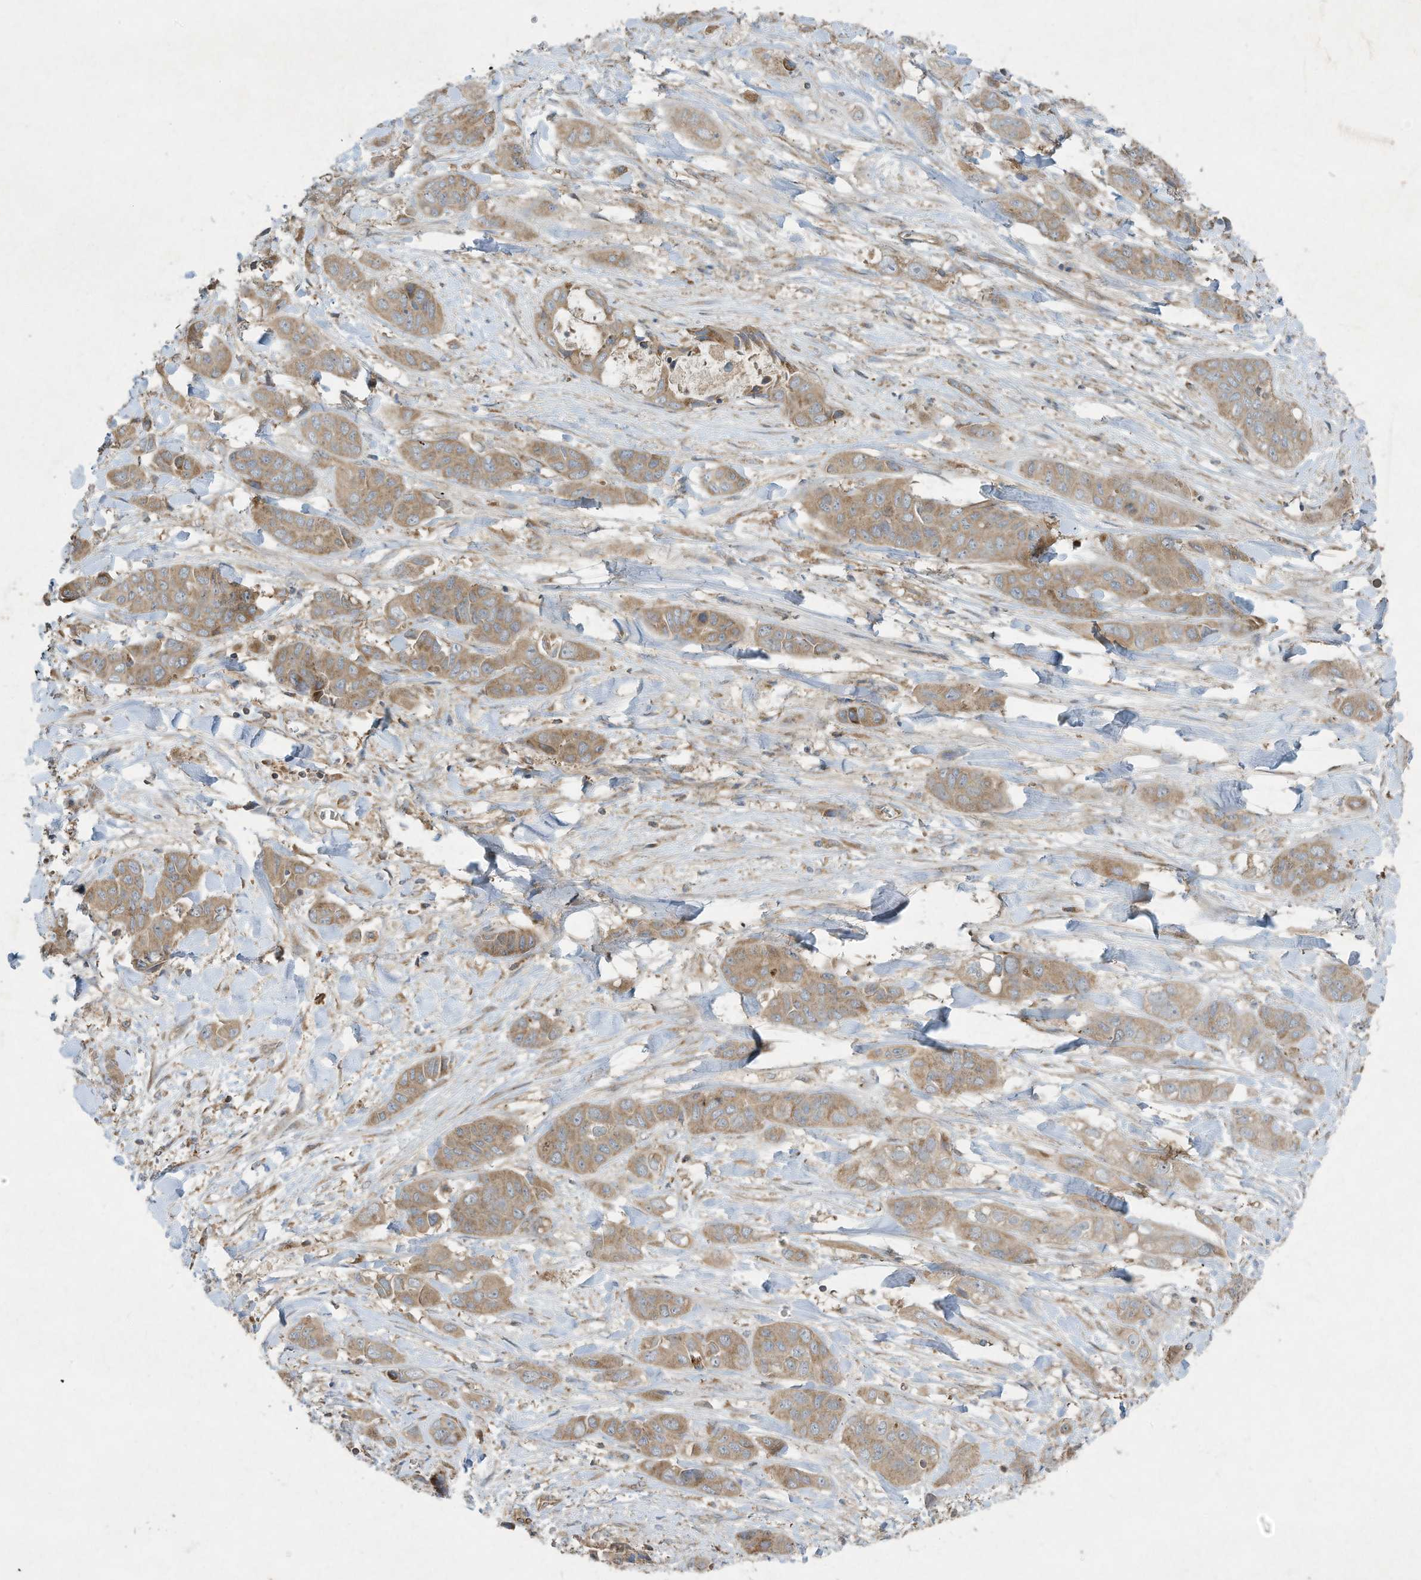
{"staining": {"intensity": "moderate", "quantity": ">75%", "location": "cytoplasmic/membranous"}, "tissue": "liver cancer", "cell_type": "Tumor cells", "image_type": "cancer", "snomed": [{"axis": "morphology", "description": "Cholangiocarcinoma"}, {"axis": "topography", "description": "Liver"}], "caption": "The photomicrograph demonstrates staining of liver cancer, revealing moderate cytoplasmic/membranous protein staining (brown color) within tumor cells.", "gene": "SYNJ2", "patient": {"sex": "female", "age": 52}}